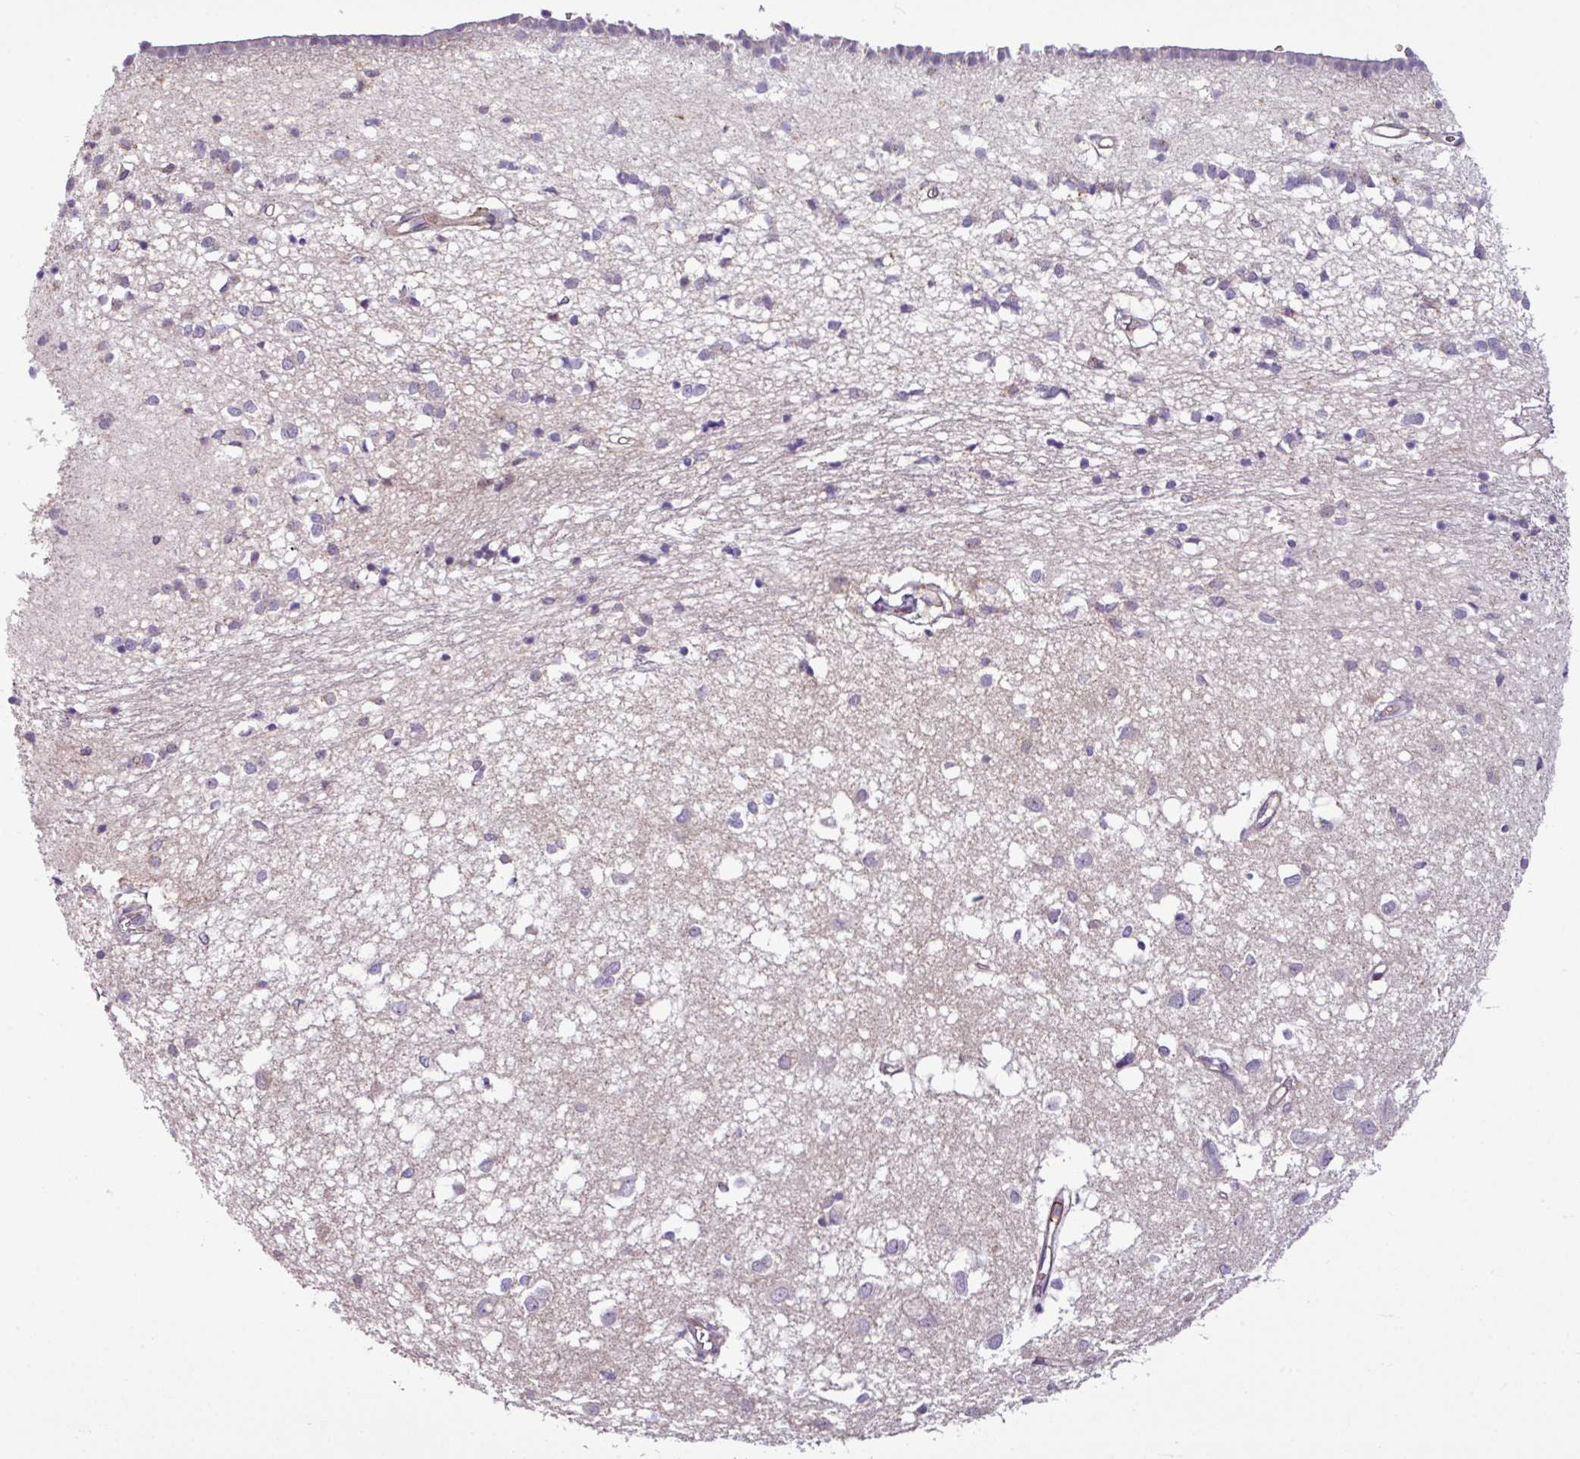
{"staining": {"intensity": "negative", "quantity": "none", "location": "none"}, "tissue": "caudate", "cell_type": "Glial cells", "image_type": "normal", "snomed": [{"axis": "morphology", "description": "Normal tissue, NOS"}, {"axis": "topography", "description": "Lateral ventricle wall"}], "caption": "Caudate stained for a protein using IHC reveals no staining glial cells.", "gene": "ZNF106", "patient": {"sex": "male", "age": 70}}